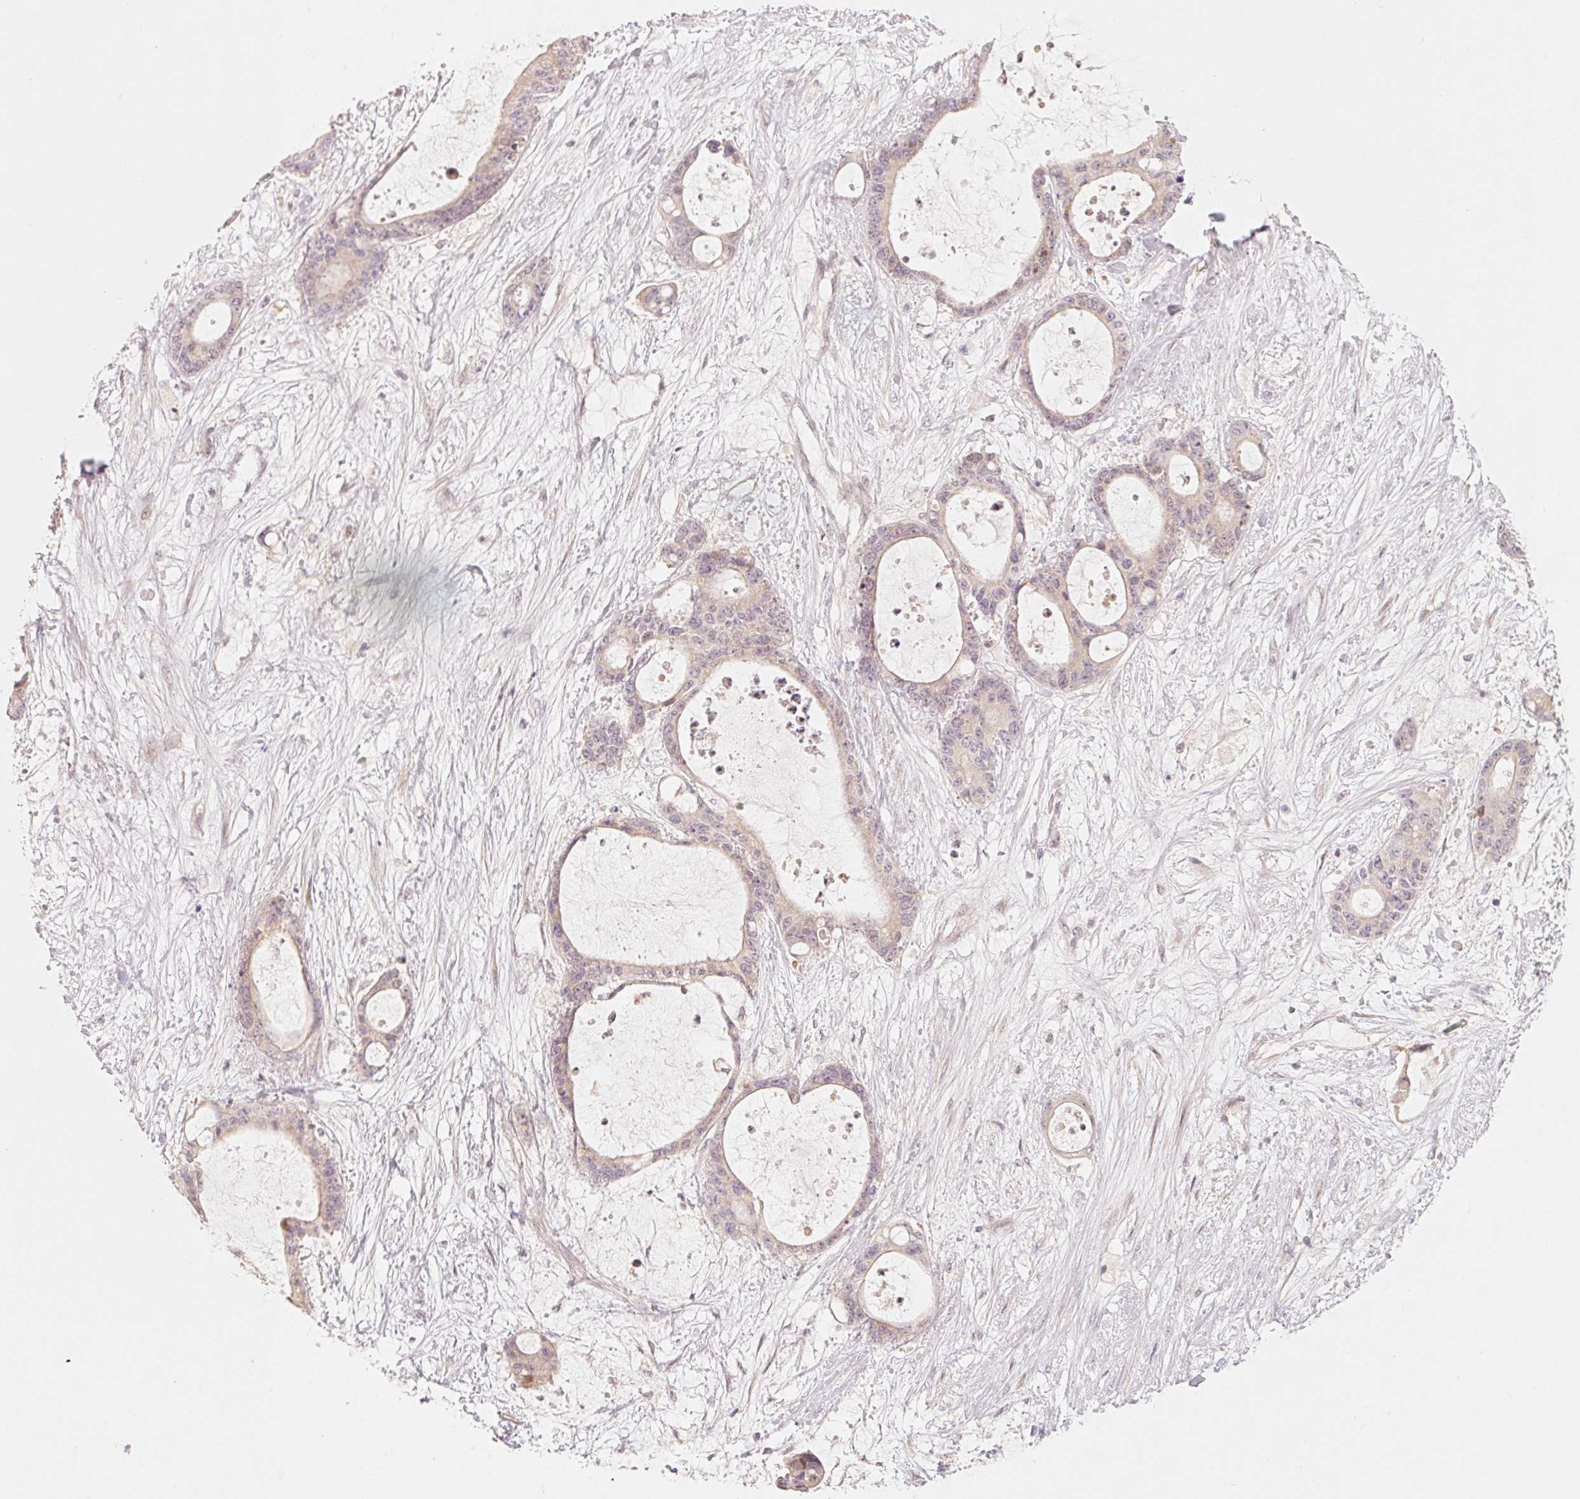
{"staining": {"intensity": "weak", "quantity": "<25%", "location": "cytoplasmic/membranous"}, "tissue": "liver cancer", "cell_type": "Tumor cells", "image_type": "cancer", "snomed": [{"axis": "morphology", "description": "Normal tissue, NOS"}, {"axis": "morphology", "description": "Cholangiocarcinoma"}, {"axis": "topography", "description": "Liver"}, {"axis": "topography", "description": "Peripheral nerve tissue"}], "caption": "The image shows no significant staining in tumor cells of liver cholangiocarcinoma.", "gene": "DENND2C", "patient": {"sex": "female", "age": 73}}